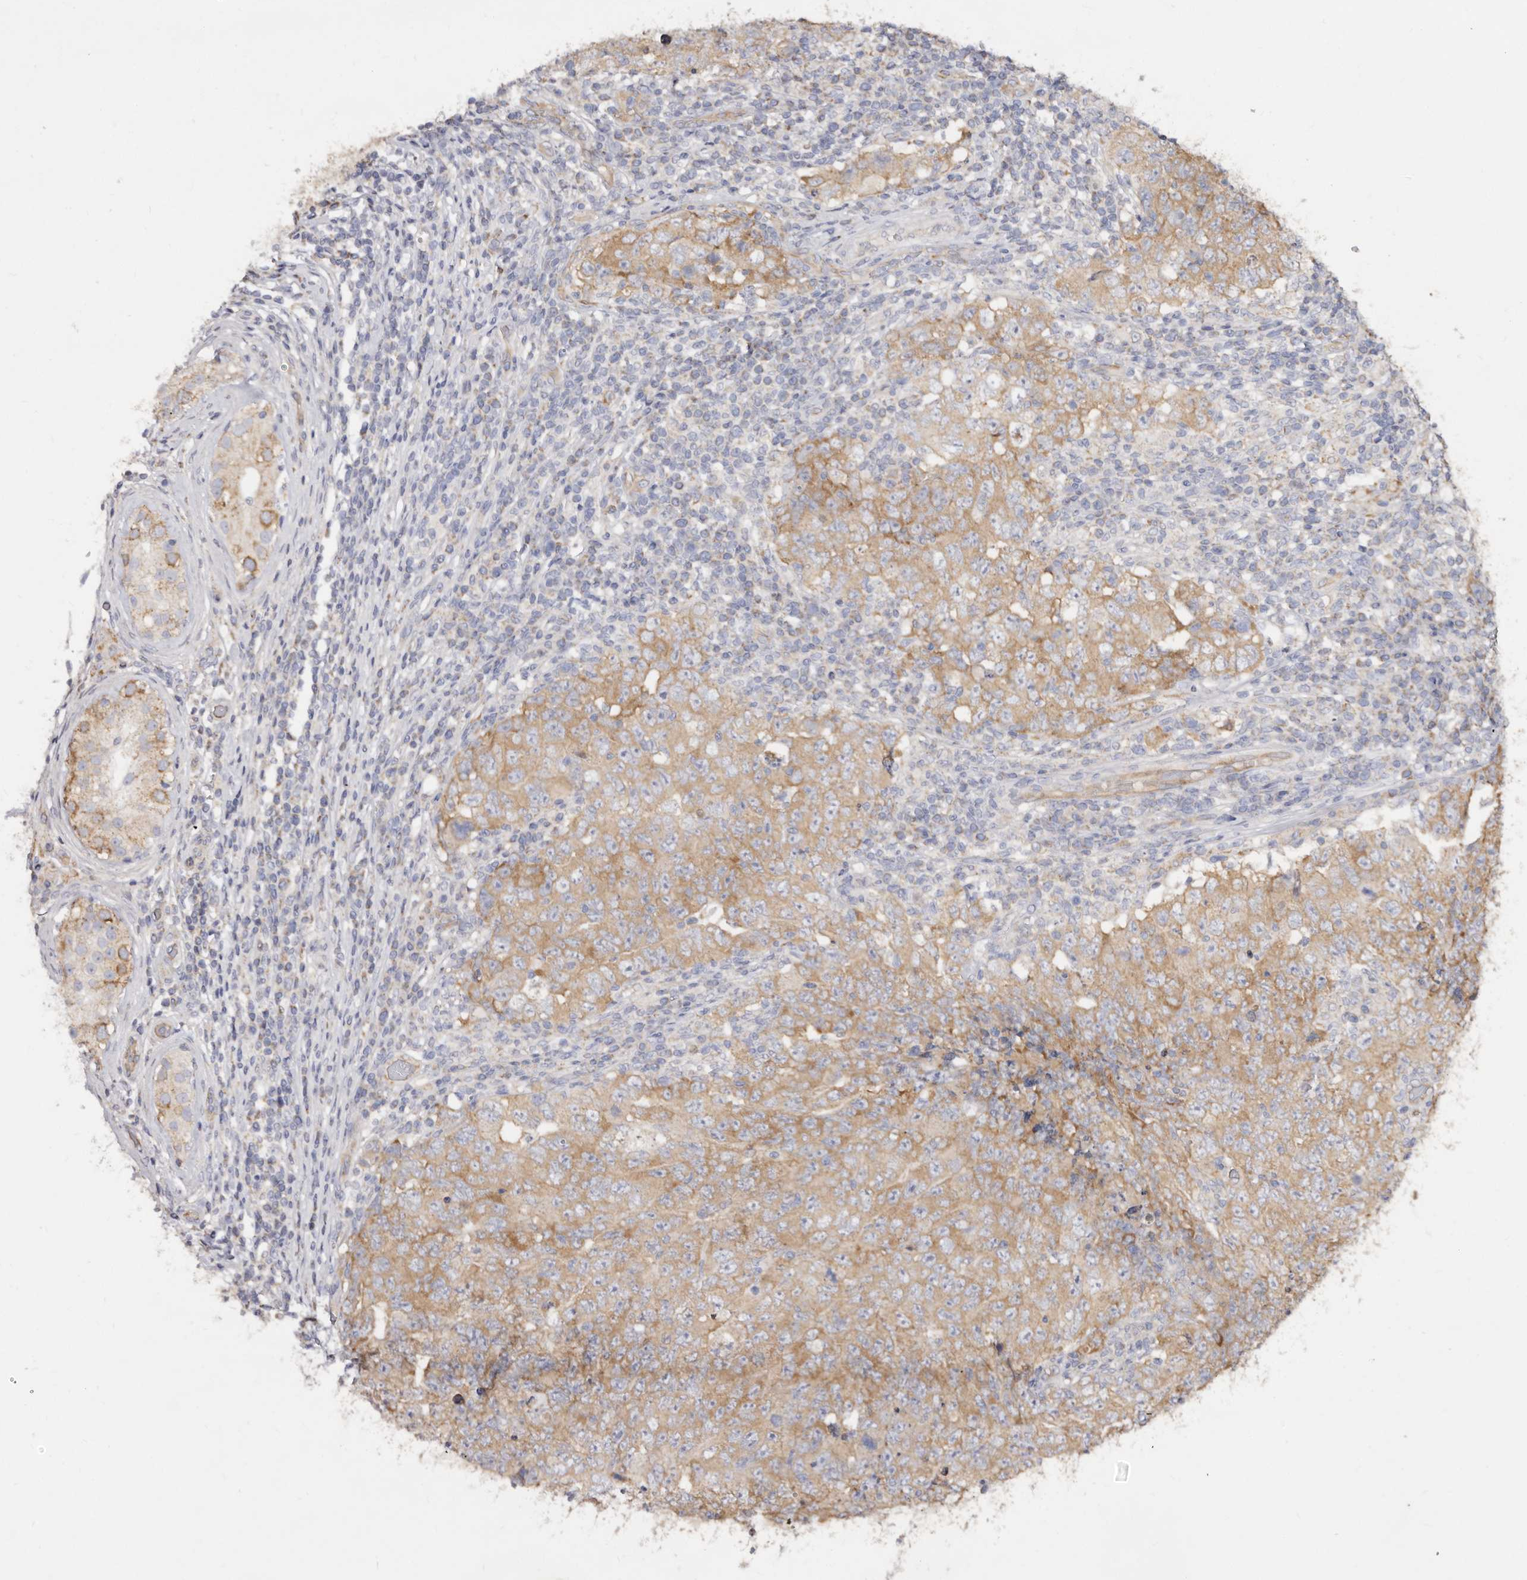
{"staining": {"intensity": "moderate", "quantity": ">75%", "location": "cytoplasmic/membranous"}, "tissue": "testis cancer", "cell_type": "Tumor cells", "image_type": "cancer", "snomed": [{"axis": "morphology", "description": "Carcinoma, Embryonal, NOS"}, {"axis": "topography", "description": "Testis"}], "caption": "The image exhibits staining of testis cancer, revealing moderate cytoplasmic/membranous protein staining (brown color) within tumor cells.", "gene": "BAIAP2L1", "patient": {"sex": "male", "age": 26}}